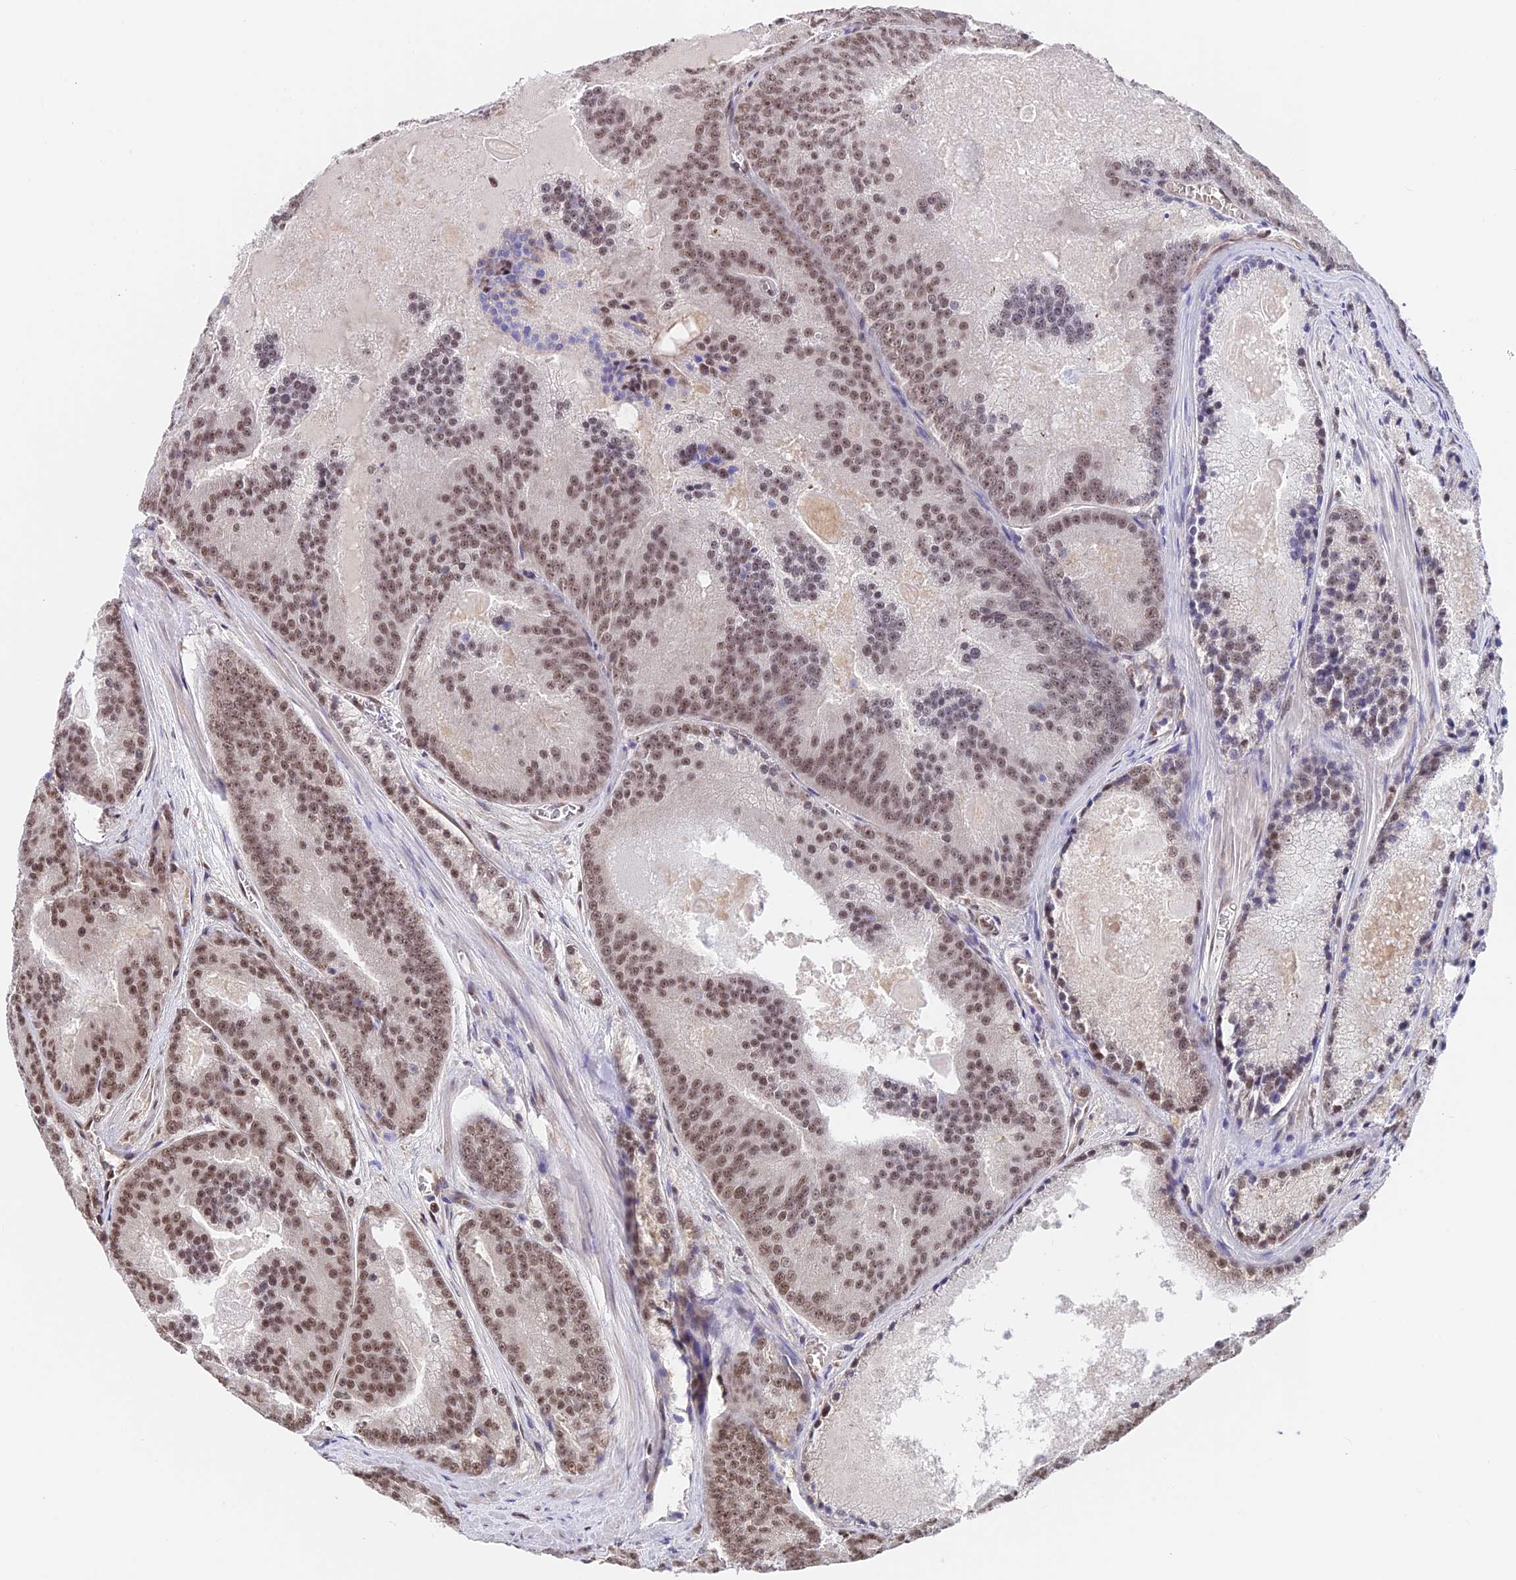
{"staining": {"intensity": "moderate", "quantity": ">75%", "location": "nuclear"}, "tissue": "prostate cancer", "cell_type": "Tumor cells", "image_type": "cancer", "snomed": [{"axis": "morphology", "description": "Adenocarcinoma, High grade"}, {"axis": "topography", "description": "Prostate"}], "caption": "There is medium levels of moderate nuclear expression in tumor cells of high-grade adenocarcinoma (prostate), as demonstrated by immunohistochemical staining (brown color).", "gene": "RBM42", "patient": {"sex": "male", "age": 61}}